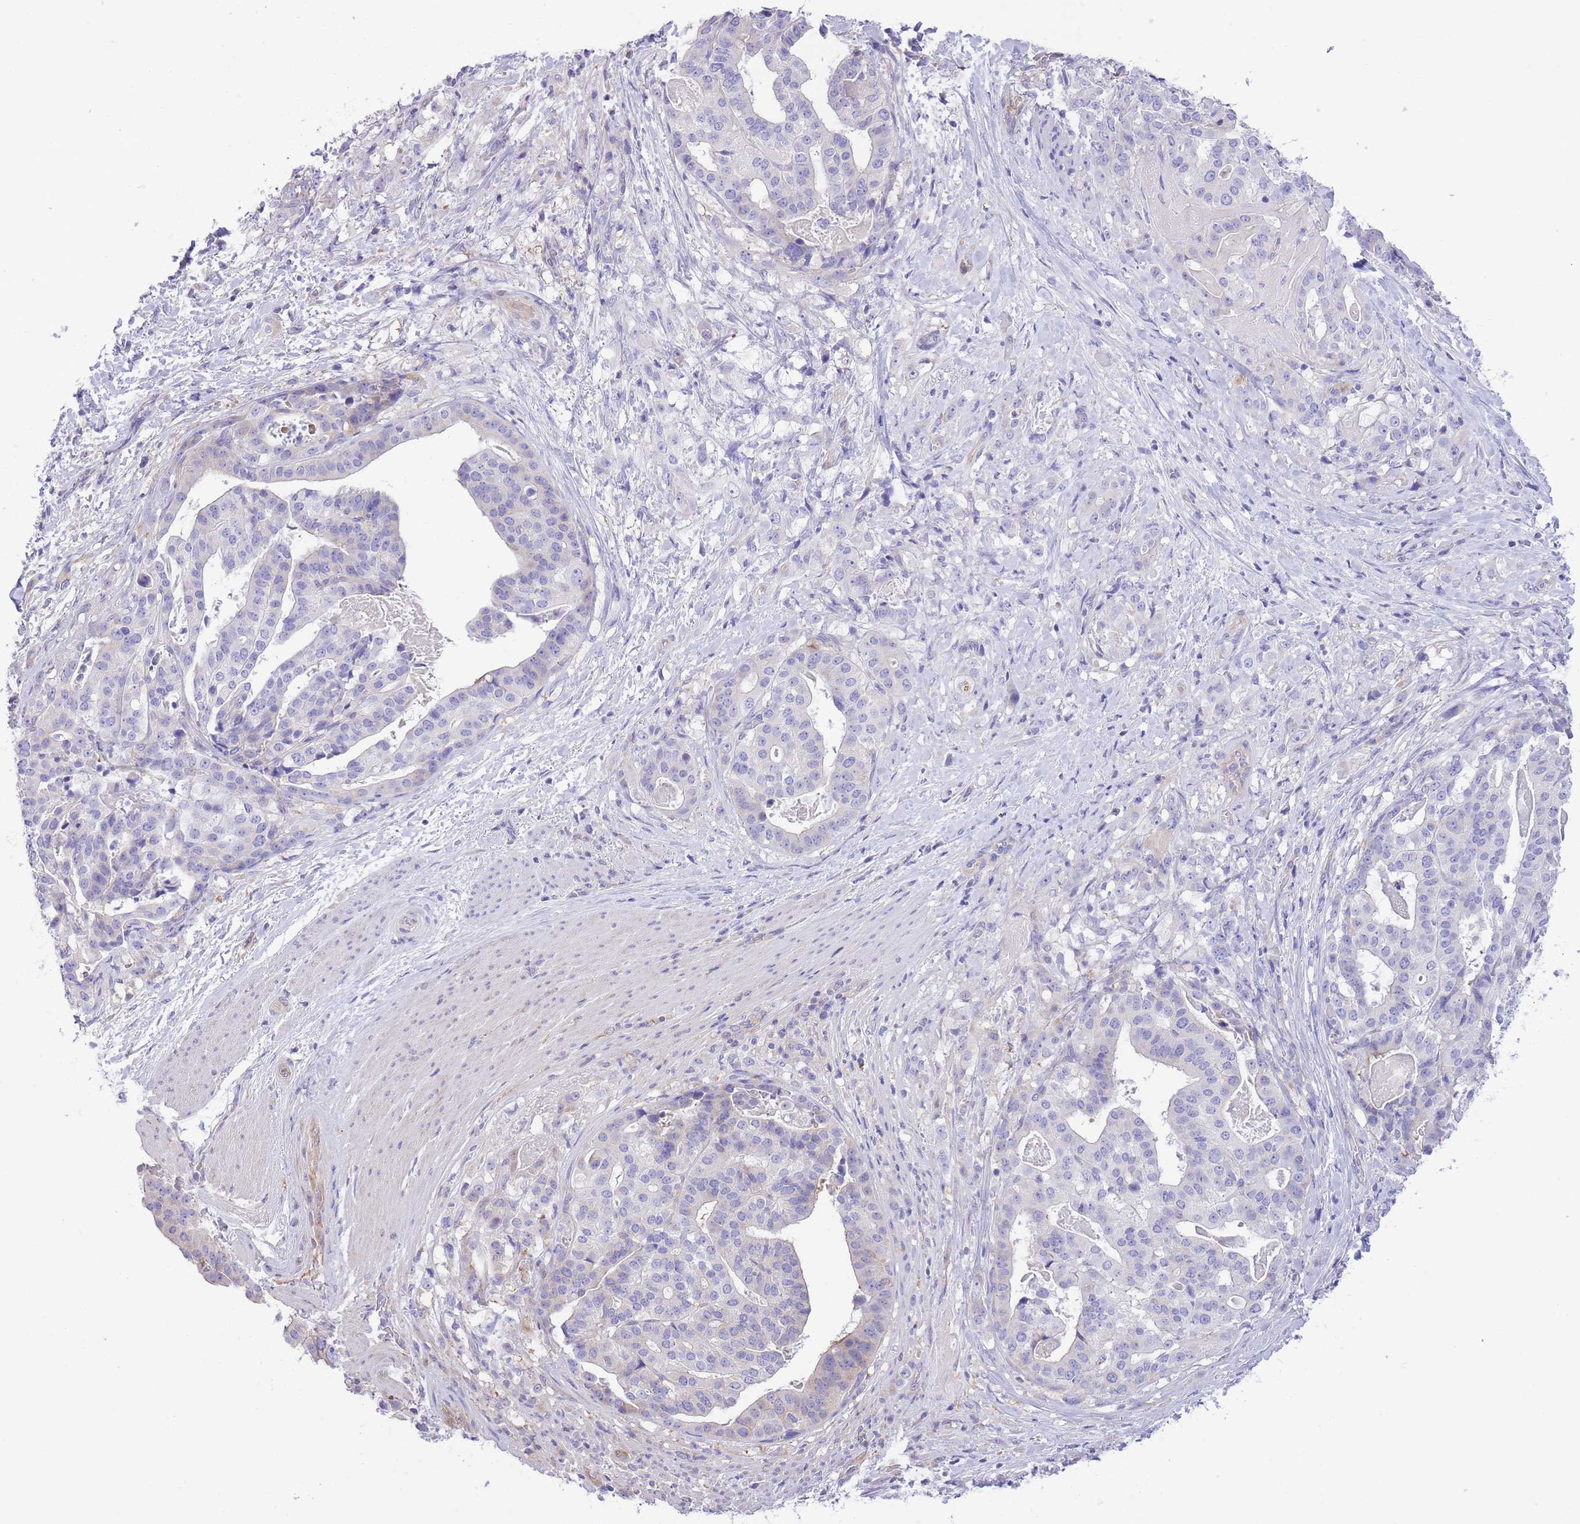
{"staining": {"intensity": "negative", "quantity": "none", "location": "none"}, "tissue": "stomach cancer", "cell_type": "Tumor cells", "image_type": "cancer", "snomed": [{"axis": "morphology", "description": "Adenocarcinoma, NOS"}, {"axis": "topography", "description": "Stomach"}], "caption": "A histopathology image of adenocarcinoma (stomach) stained for a protein shows no brown staining in tumor cells.", "gene": "RHOU", "patient": {"sex": "male", "age": 48}}